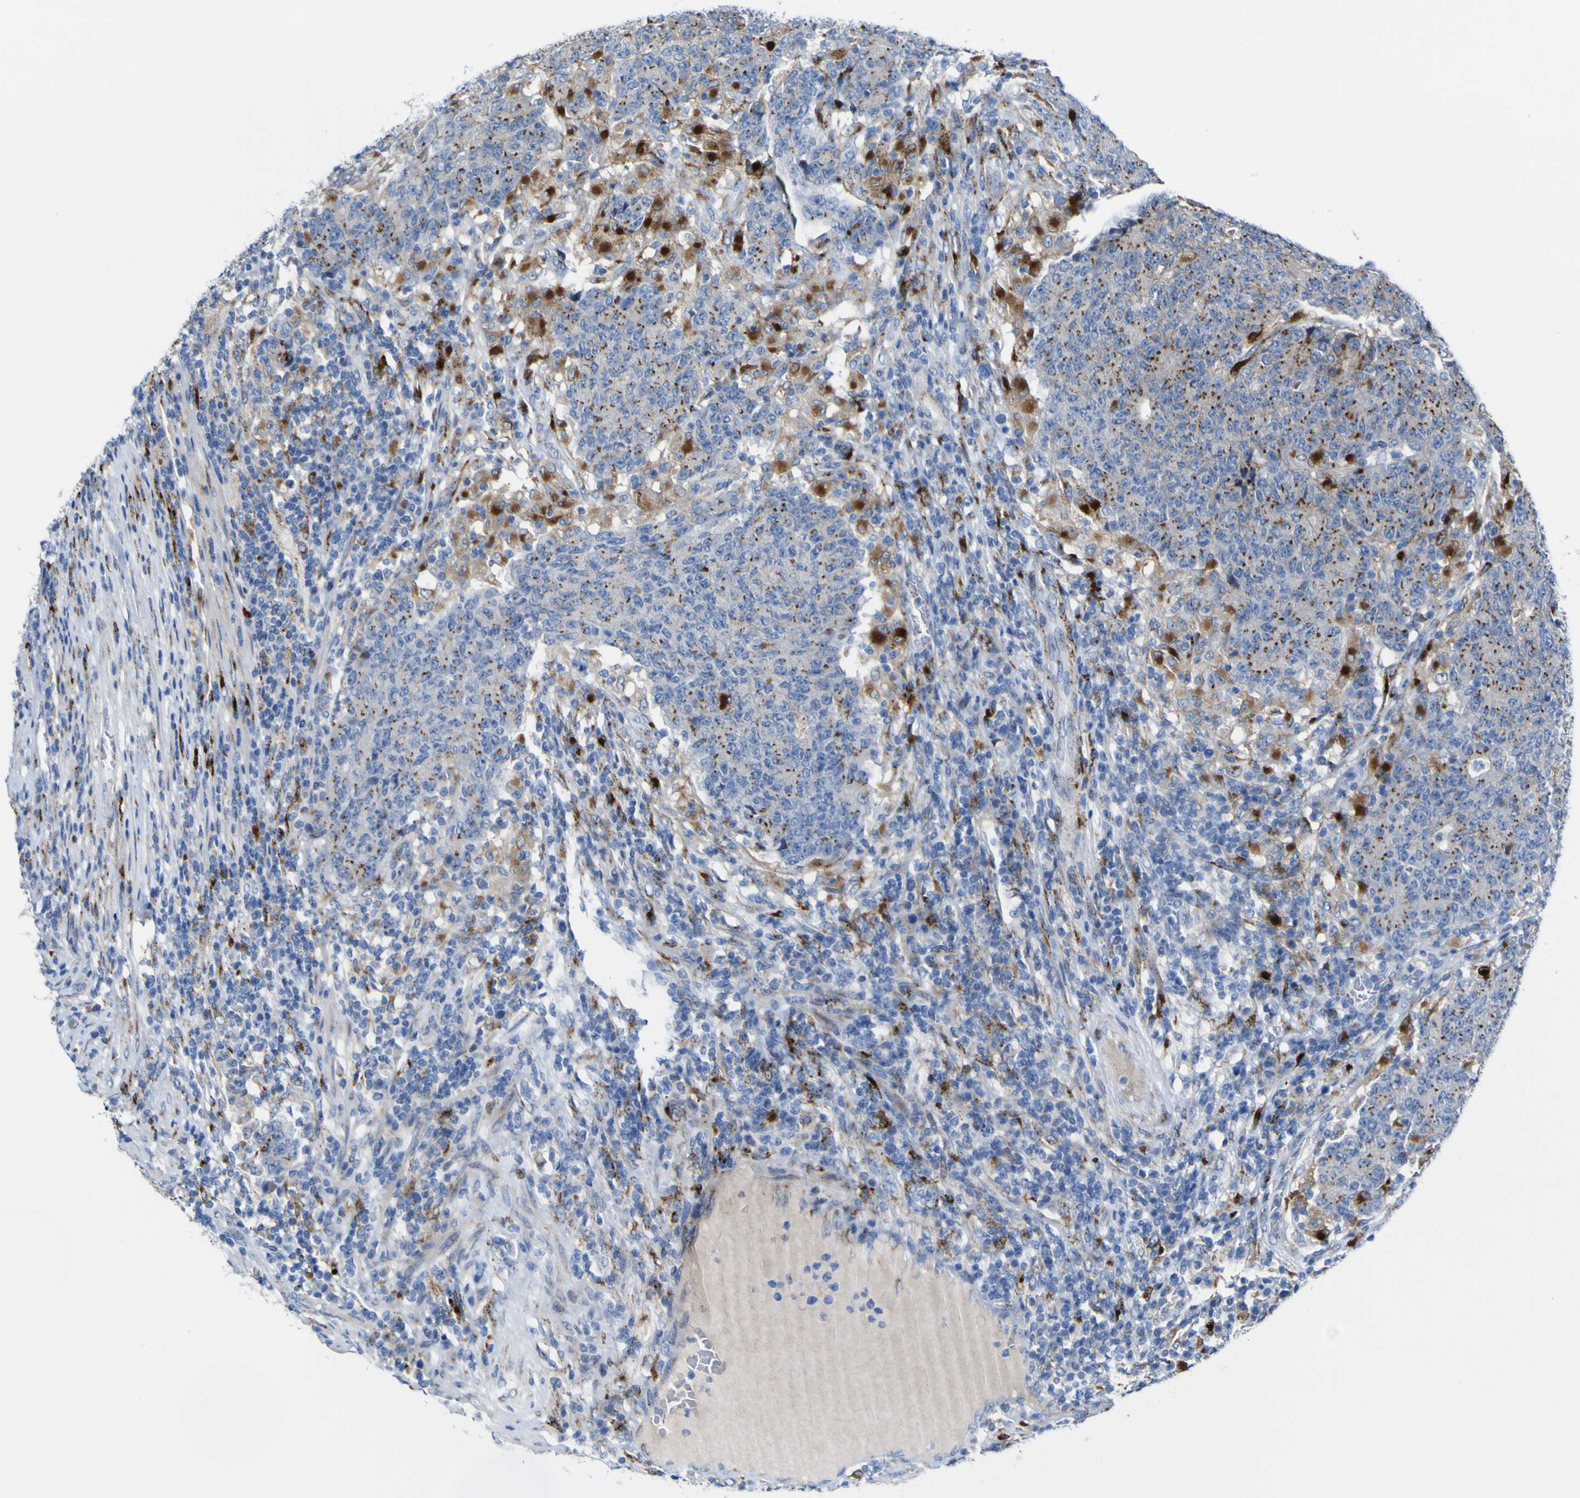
{"staining": {"intensity": "moderate", "quantity": ">75%", "location": "cytoplasmic/membranous"}, "tissue": "colorectal cancer", "cell_type": "Tumor cells", "image_type": "cancer", "snomed": [{"axis": "morphology", "description": "Normal tissue, NOS"}, {"axis": "morphology", "description": "Adenocarcinoma, NOS"}, {"axis": "topography", "description": "Colon"}], "caption": "IHC micrograph of neoplastic tissue: colorectal adenocarcinoma stained using IHC exhibits medium levels of moderate protein expression localized specifically in the cytoplasmic/membranous of tumor cells, appearing as a cytoplasmic/membranous brown color.", "gene": "PTPRF", "patient": {"sex": "female", "age": 75}}